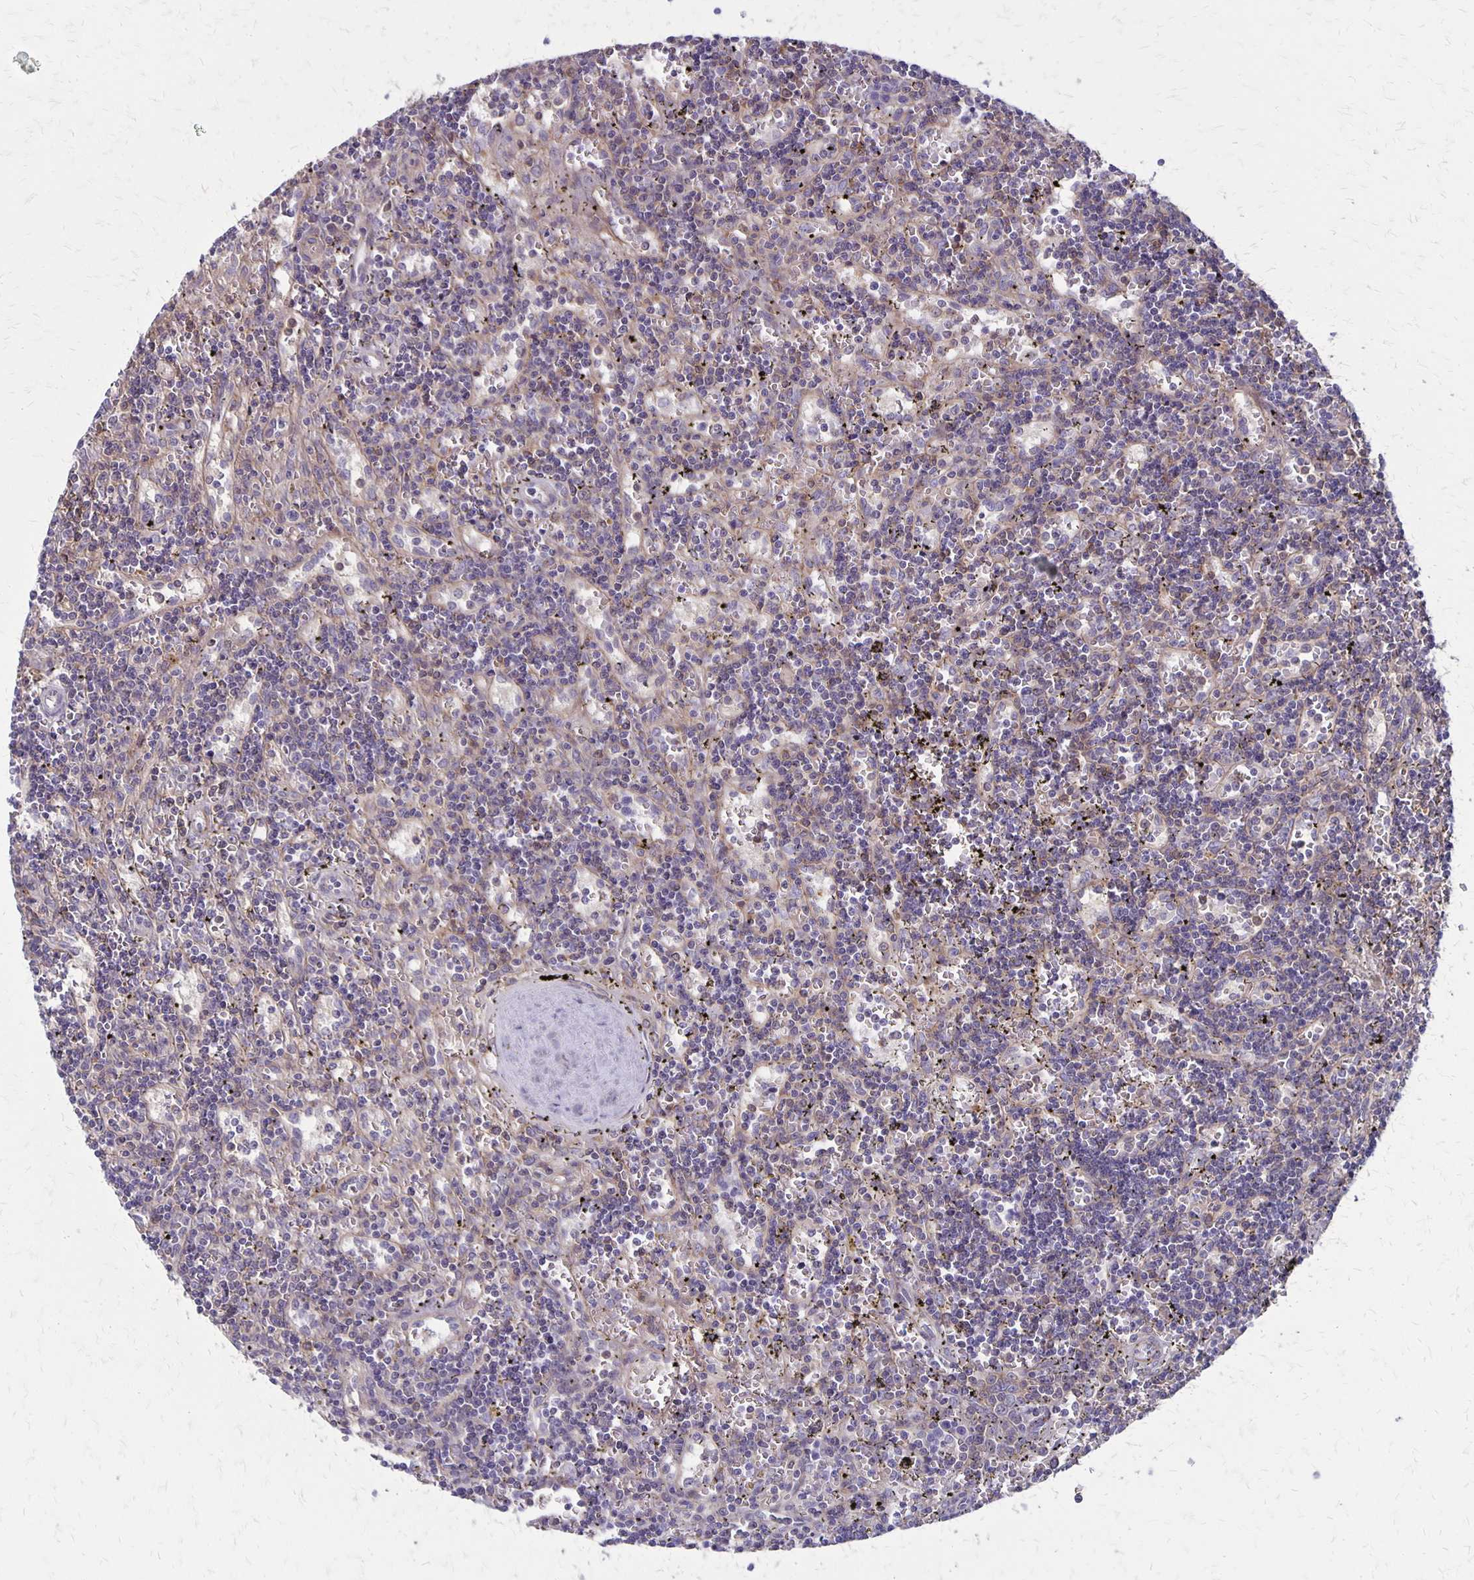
{"staining": {"intensity": "negative", "quantity": "none", "location": "none"}, "tissue": "lymphoma", "cell_type": "Tumor cells", "image_type": "cancer", "snomed": [{"axis": "morphology", "description": "Malignant lymphoma, non-Hodgkin's type, Low grade"}, {"axis": "topography", "description": "Spleen"}], "caption": "DAB (3,3'-diaminobenzidine) immunohistochemical staining of low-grade malignant lymphoma, non-Hodgkin's type reveals no significant expression in tumor cells.", "gene": "SEPTIN5", "patient": {"sex": "male", "age": 60}}